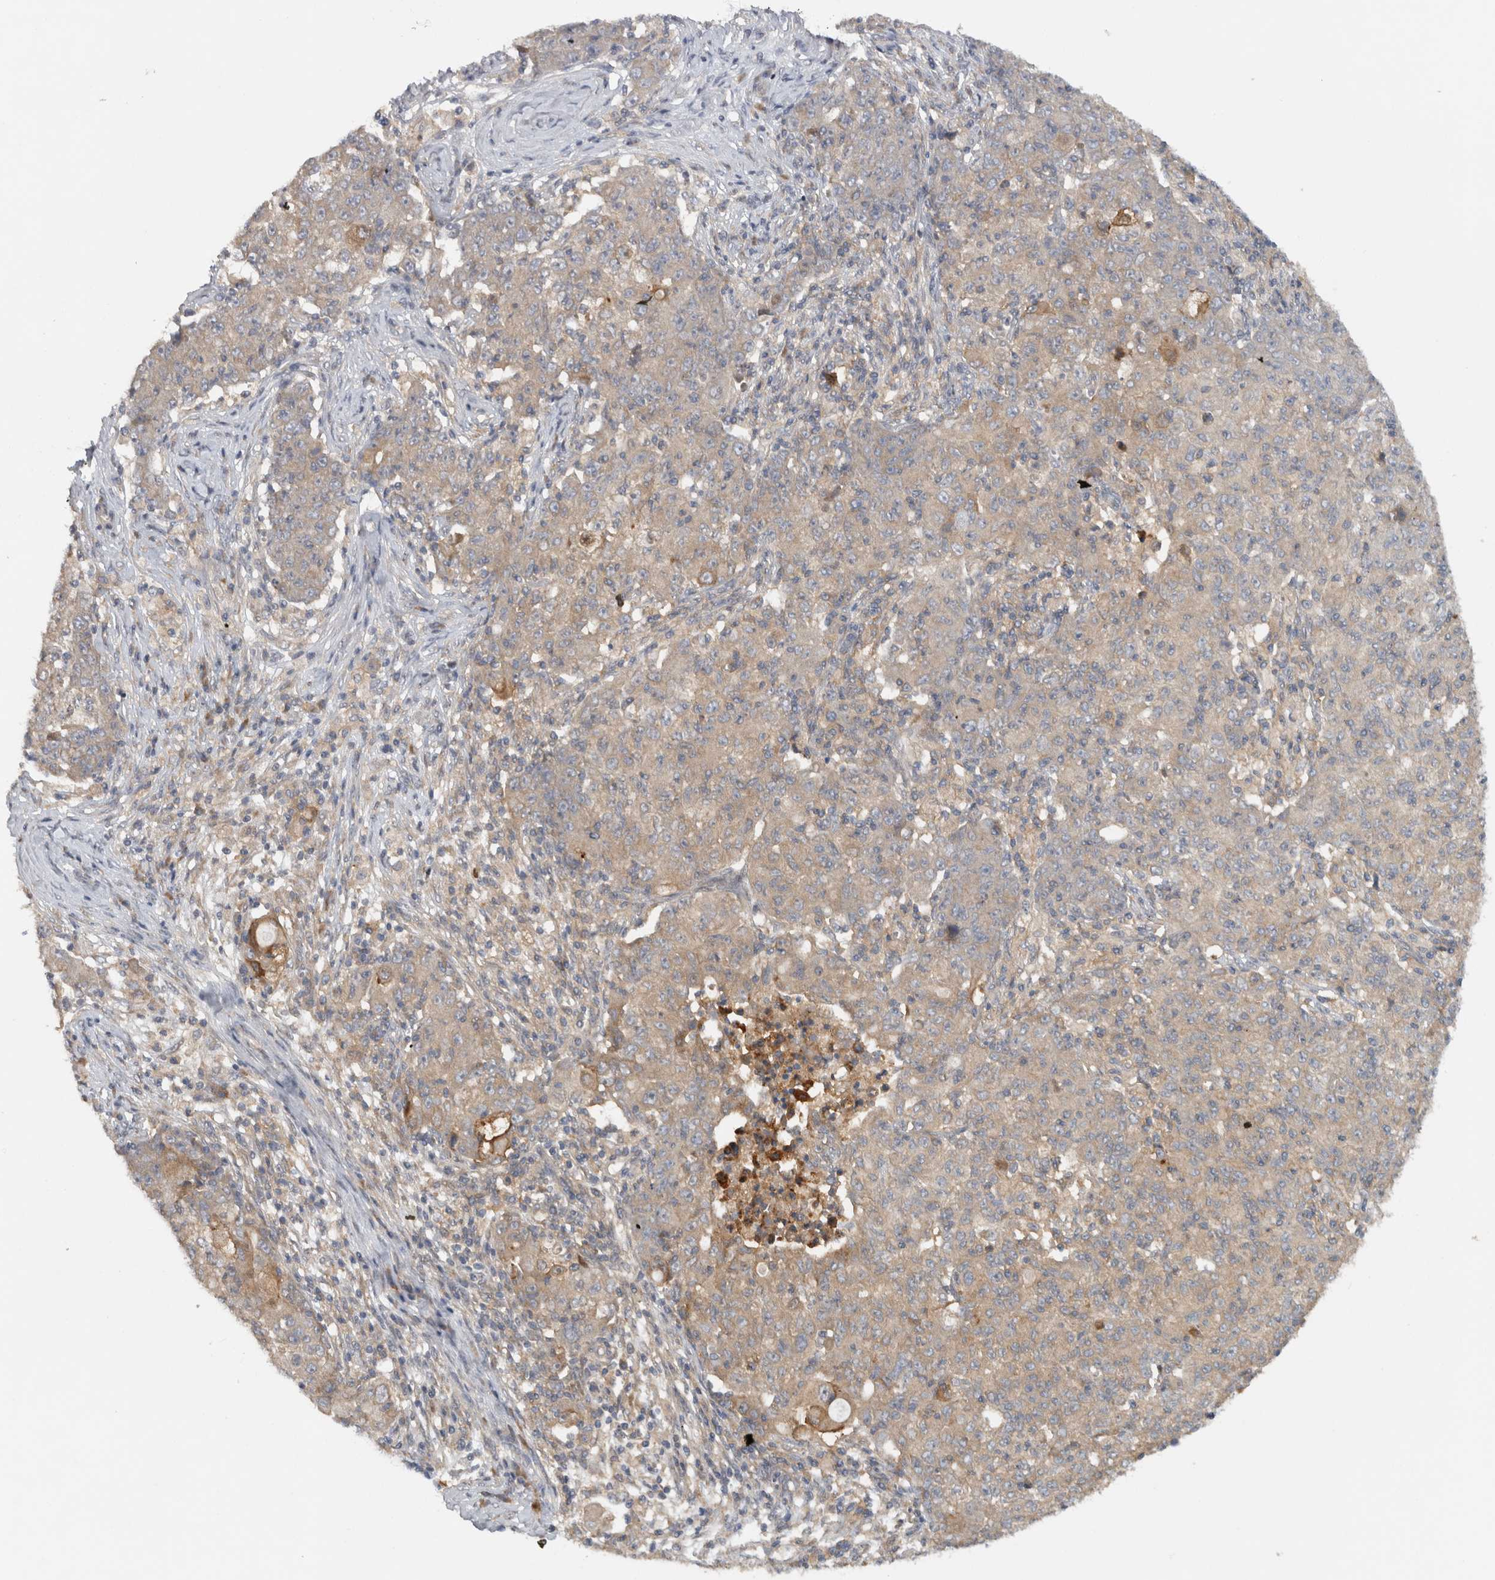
{"staining": {"intensity": "weak", "quantity": ">75%", "location": "cytoplasmic/membranous"}, "tissue": "ovarian cancer", "cell_type": "Tumor cells", "image_type": "cancer", "snomed": [{"axis": "morphology", "description": "Carcinoma, endometroid"}, {"axis": "topography", "description": "Ovary"}], "caption": "Immunohistochemical staining of endometroid carcinoma (ovarian) demonstrates weak cytoplasmic/membranous protein staining in approximately >75% of tumor cells. Nuclei are stained in blue.", "gene": "VEPH1", "patient": {"sex": "female", "age": 42}}